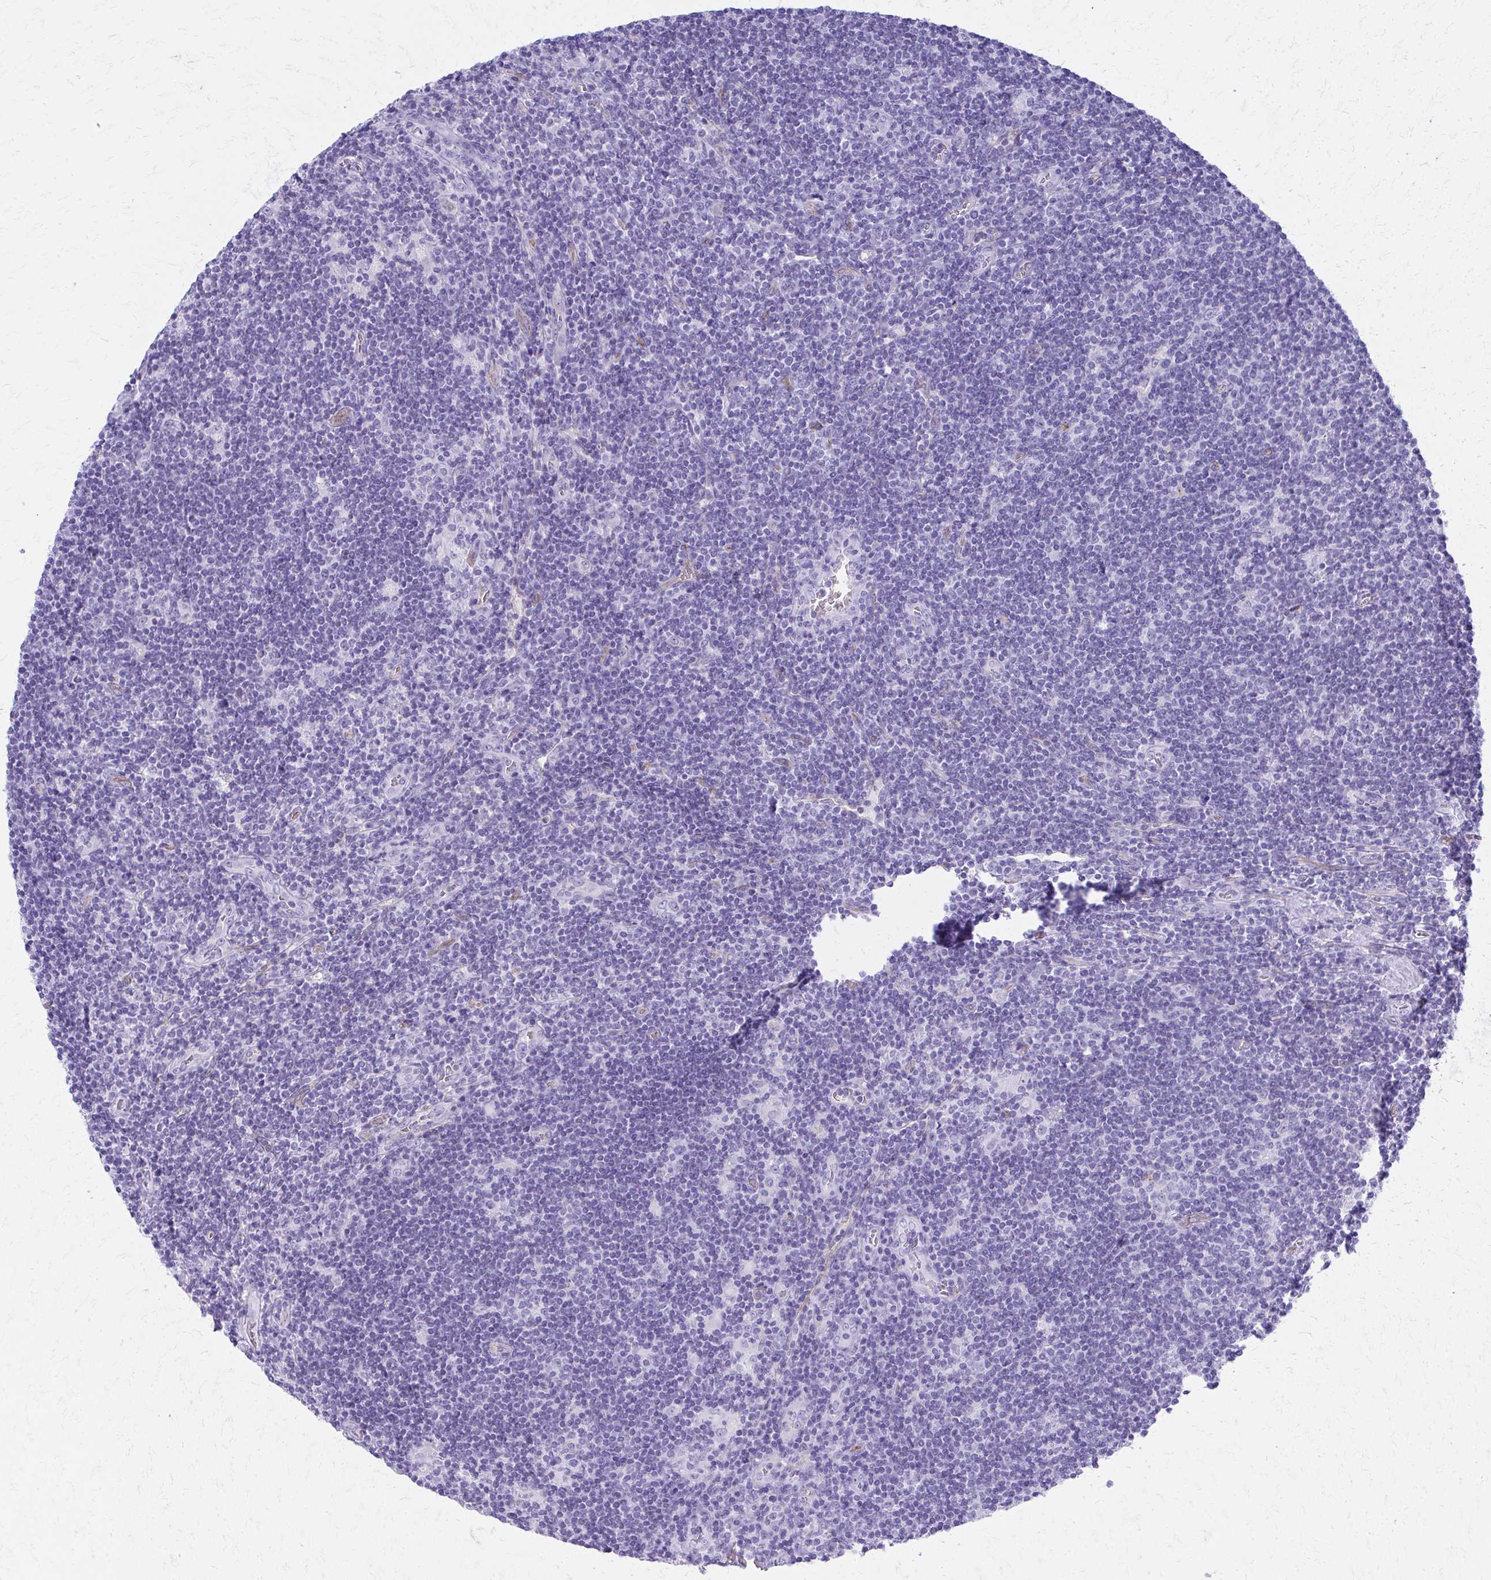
{"staining": {"intensity": "negative", "quantity": "none", "location": "none"}, "tissue": "lymphoma", "cell_type": "Tumor cells", "image_type": "cancer", "snomed": [{"axis": "morphology", "description": "Hodgkin's disease, NOS"}, {"axis": "topography", "description": "Lymph node"}], "caption": "DAB (3,3'-diaminobenzidine) immunohistochemical staining of Hodgkin's disease shows no significant expression in tumor cells. (Brightfield microscopy of DAB (3,3'-diaminobenzidine) immunohistochemistry (IHC) at high magnification).", "gene": "TPSG1", "patient": {"sex": "male", "age": 40}}